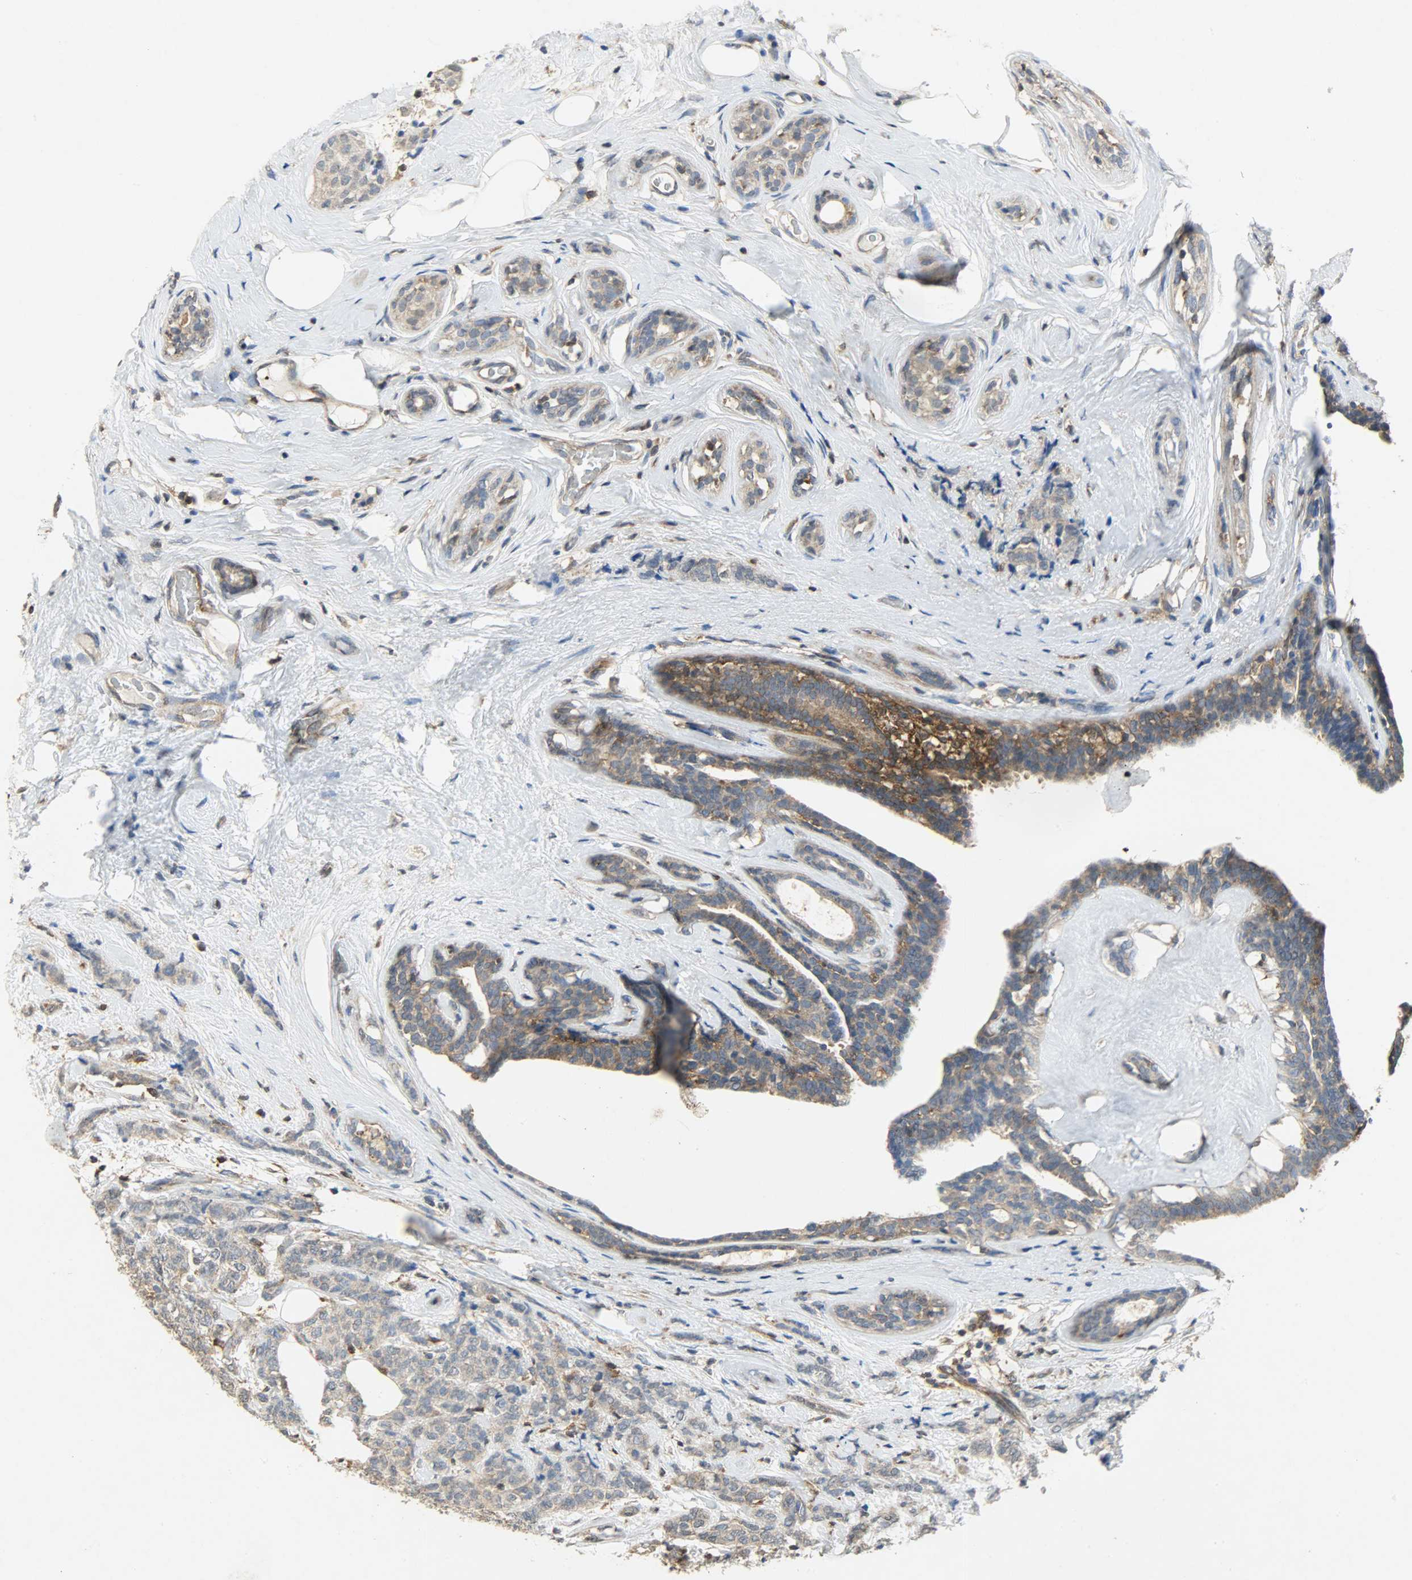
{"staining": {"intensity": "moderate", "quantity": "25%-75%", "location": "cytoplasmic/membranous"}, "tissue": "breast cancer", "cell_type": "Tumor cells", "image_type": "cancer", "snomed": [{"axis": "morphology", "description": "Lobular carcinoma"}, {"axis": "topography", "description": "Breast"}], "caption": "This image demonstrates immunohistochemistry staining of lobular carcinoma (breast), with medium moderate cytoplasmic/membranous positivity in about 25%-75% of tumor cells.", "gene": "TRIM21", "patient": {"sex": "female", "age": 60}}